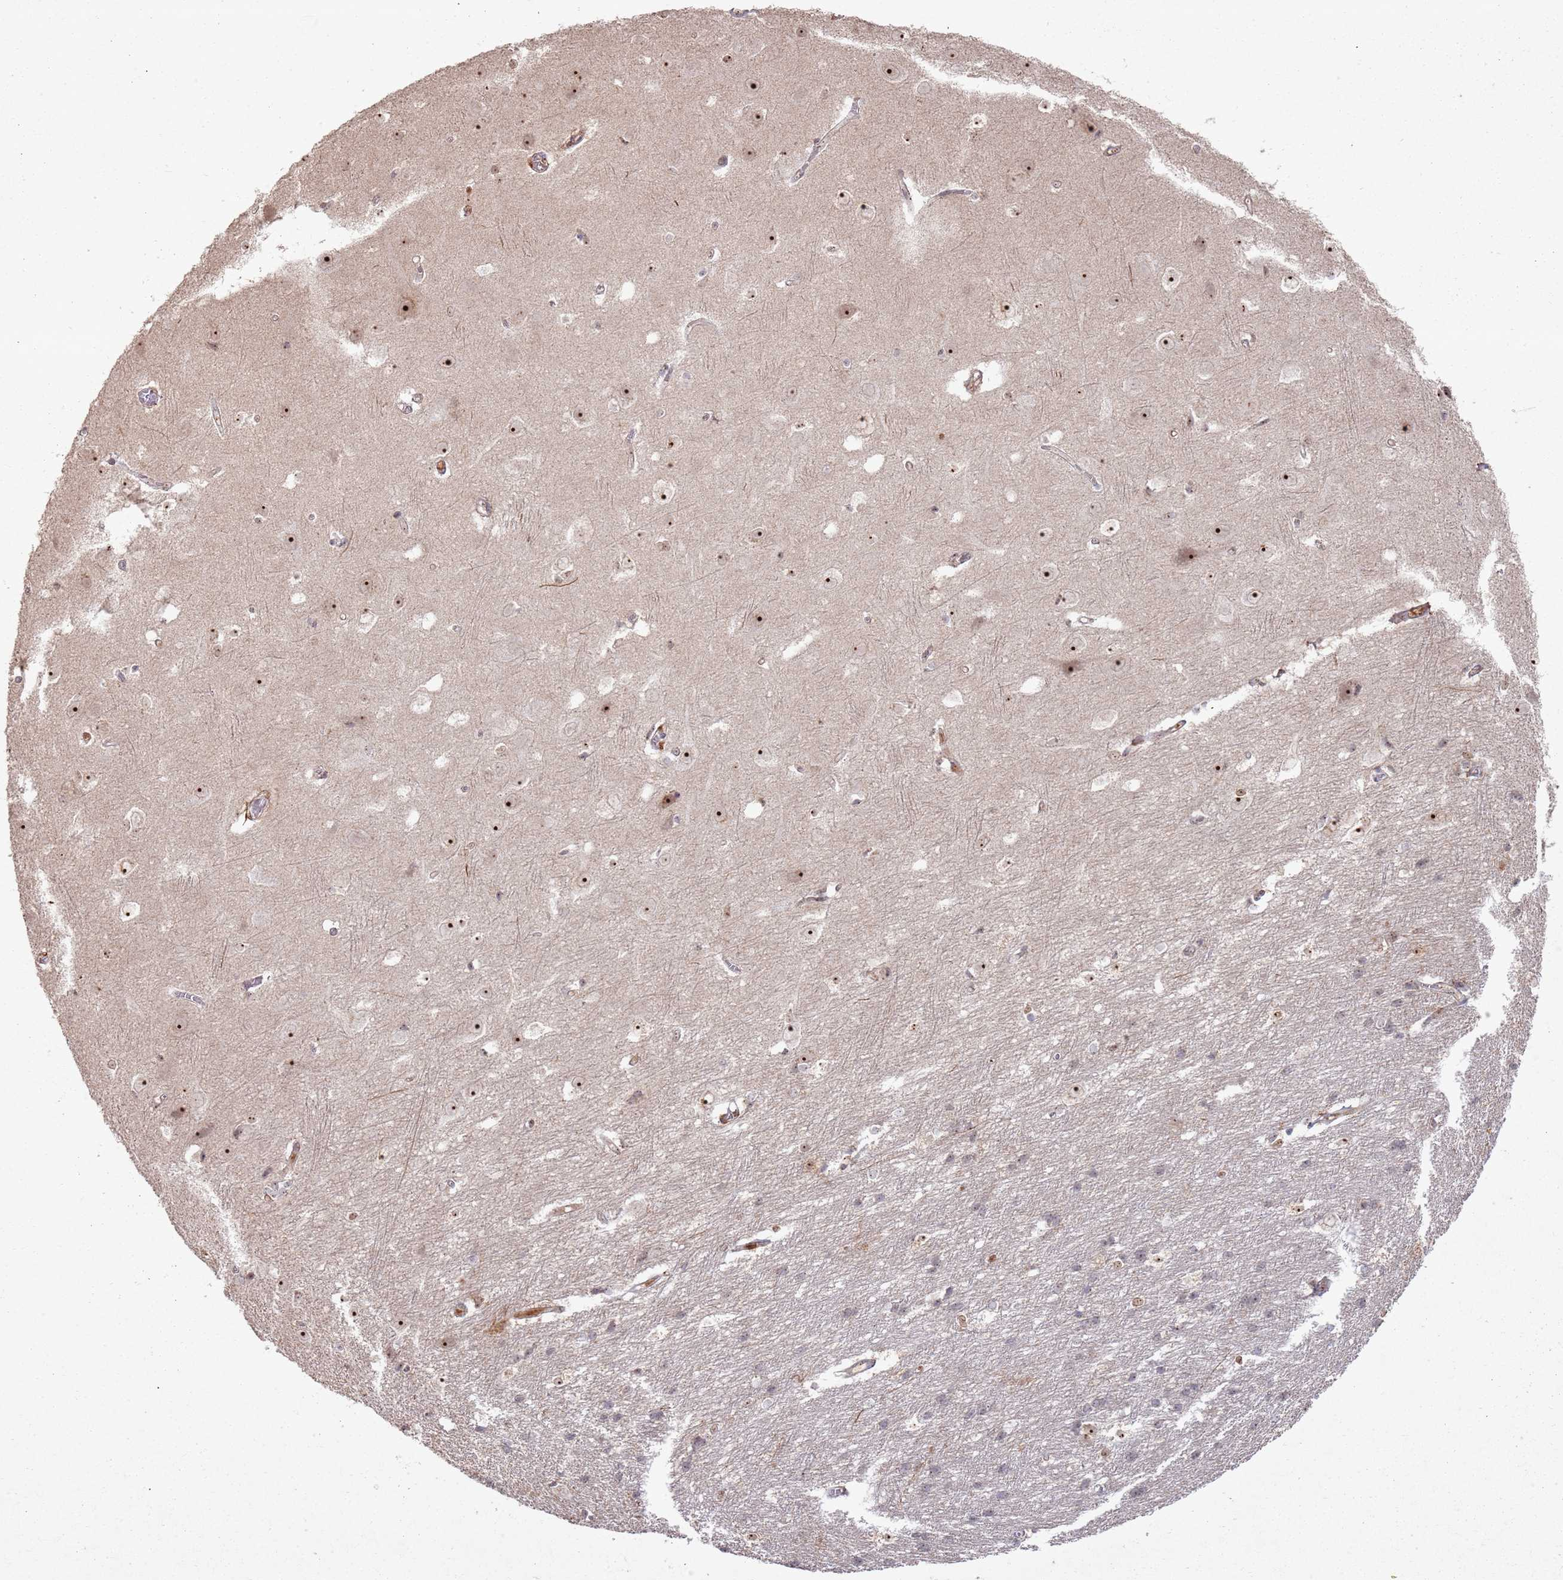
{"staining": {"intensity": "weak", "quantity": ">75%", "location": "cytoplasmic/membranous,nuclear"}, "tissue": "cerebral cortex", "cell_type": "Endothelial cells", "image_type": "normal", "snomed": [{"axis": "morphology", "description": "Normal tissue, NOS"}, {"axis": "topography", "description": "Cerebral cortex"}], "caption": "A brown stain shows weak cytoplasmic/membranous,nuclear staining of a protein in endothelial cells of unremarkable cerebral cortex.", "gene": "UTP11", "patient": {"sex": "male", "age": 54}}